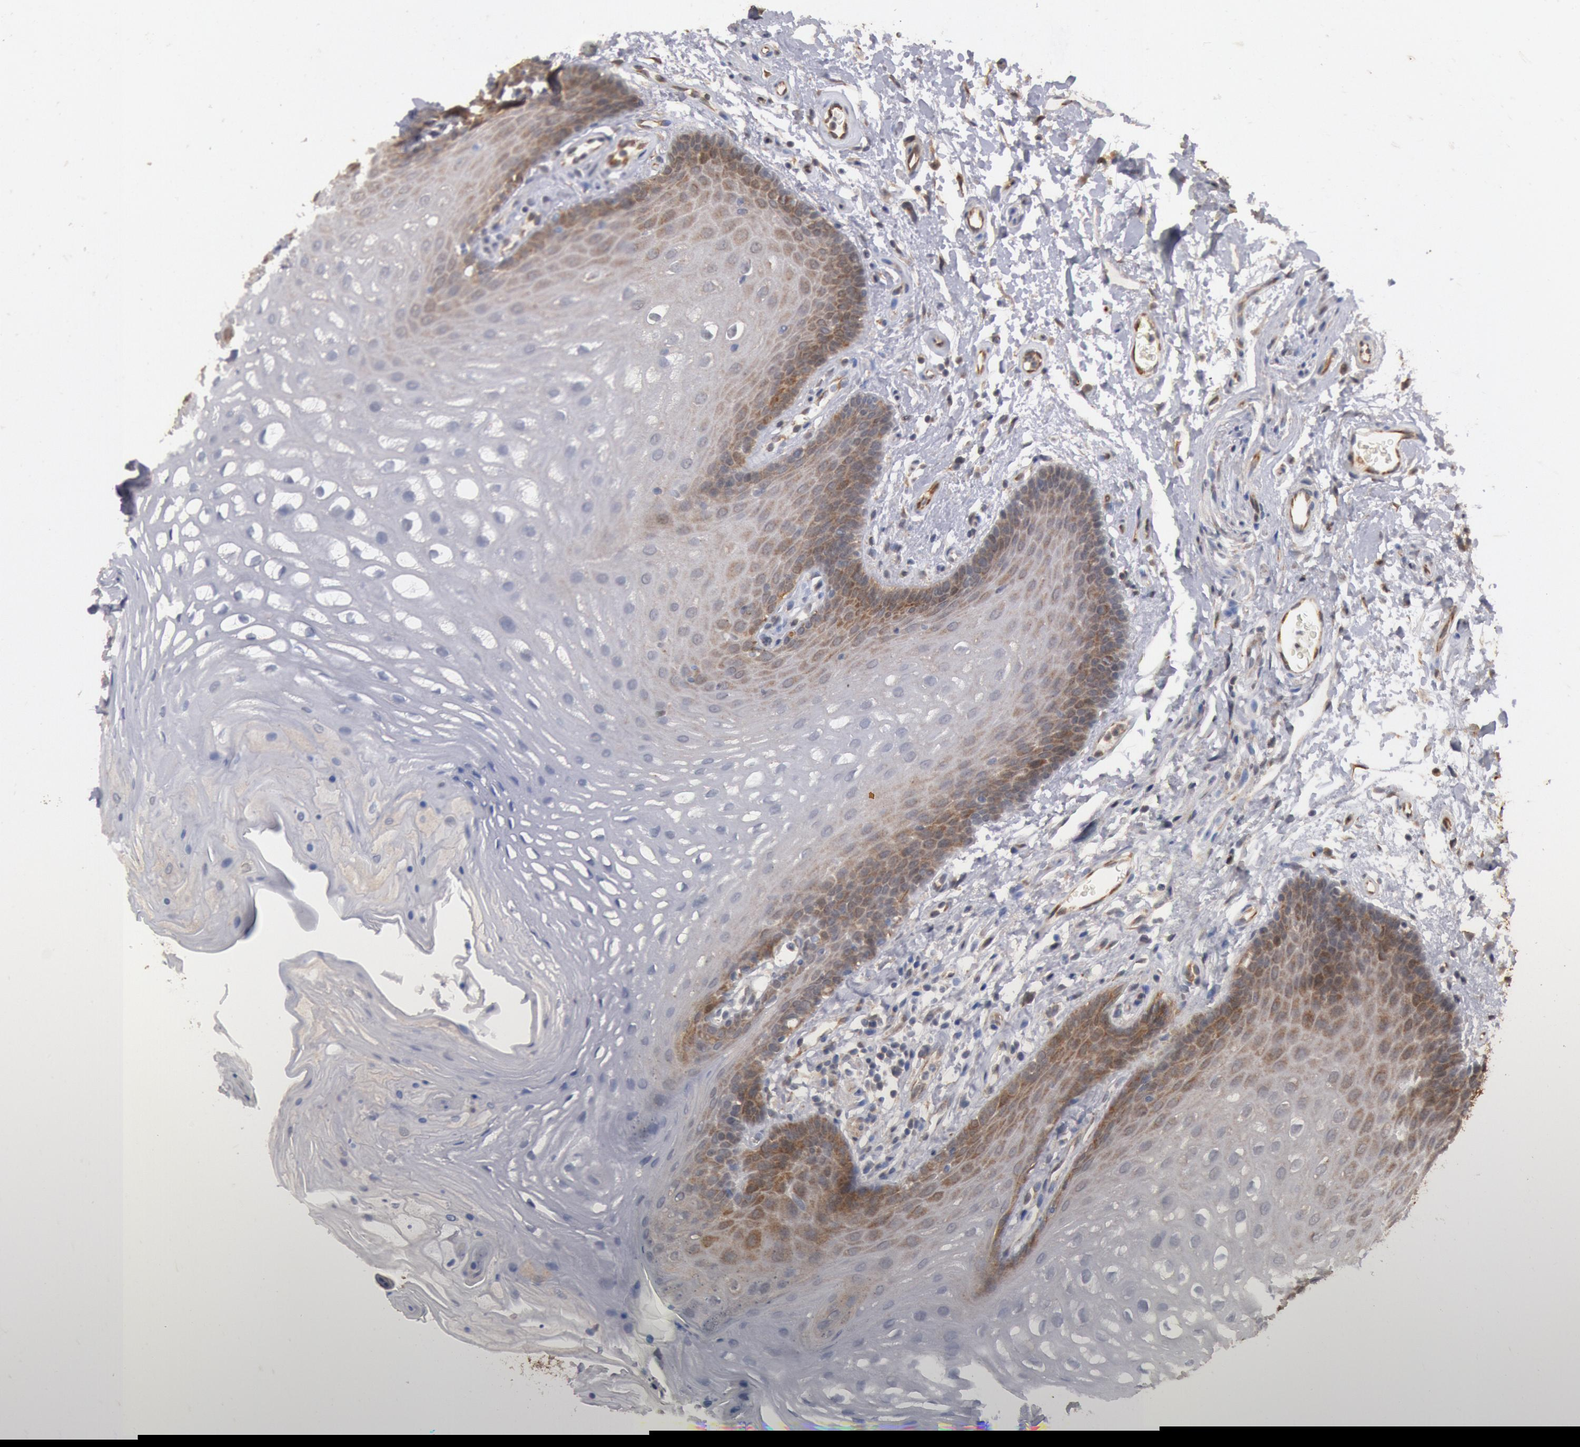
{"staining": {"intensity": "moderate", "quantity": "<25%", "location": "cytoplasmic/membranous"}, "tissue": "oral mucosa", "cell_type": "Squamous epithelial cells", "image_type": "normal", "snomed": [{"axis": "morphology", "description": "Normal tissue, NOS"}, {"axis": "topography", "description": "Oral tissue"}], "caption": "An image showing moderate cytoplasmic/membranous expression in approximately <25% of squamous epithelial cells in unremarkable oral mucosa, as visualized by brown immunohistochemical staining.", "gene": "DNAJA1", "patient": {"sex": "male", "age": 62}}